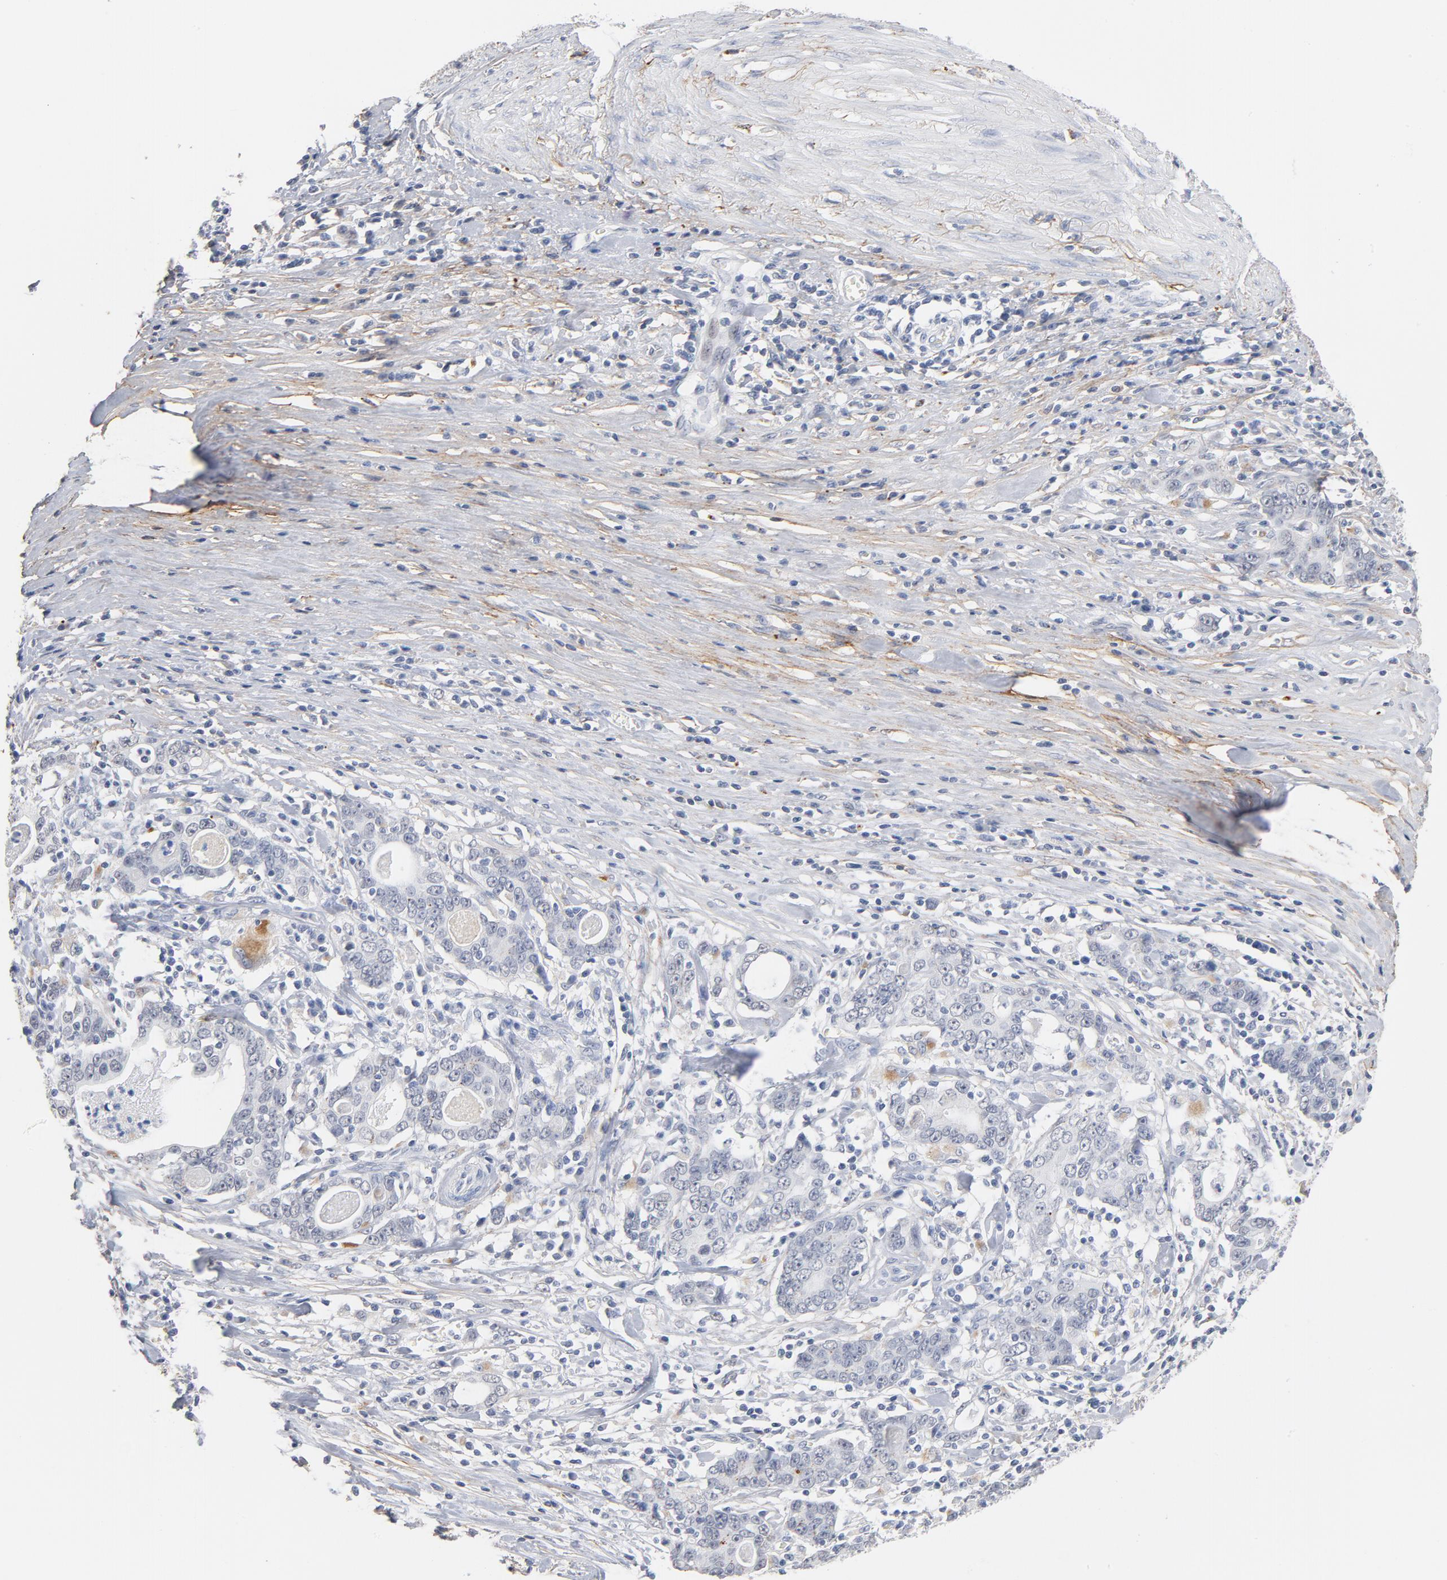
{"staining": {"intensity": "negative", "quantity": "none", "location": "none"}, "tissue": "stomach cancer", "cell_type": "Tumor cells", "image_type": "cancer", "snomed": [{"axis": "morphology", "description": "Adenocarcinoma, NOS"}, {"axis": "topography", "description": "Stomach, lower"}], "caption": "Immunohistochemistry (IHC) photomicrograph of neoplastic tissue: human stomach cancer stained with DAB (3,3'-diaminobenzidine) shows no significant protein expression in tumor cells.", "gene": "LTBP2", "patient": {"sex": "female", "age": 72}}